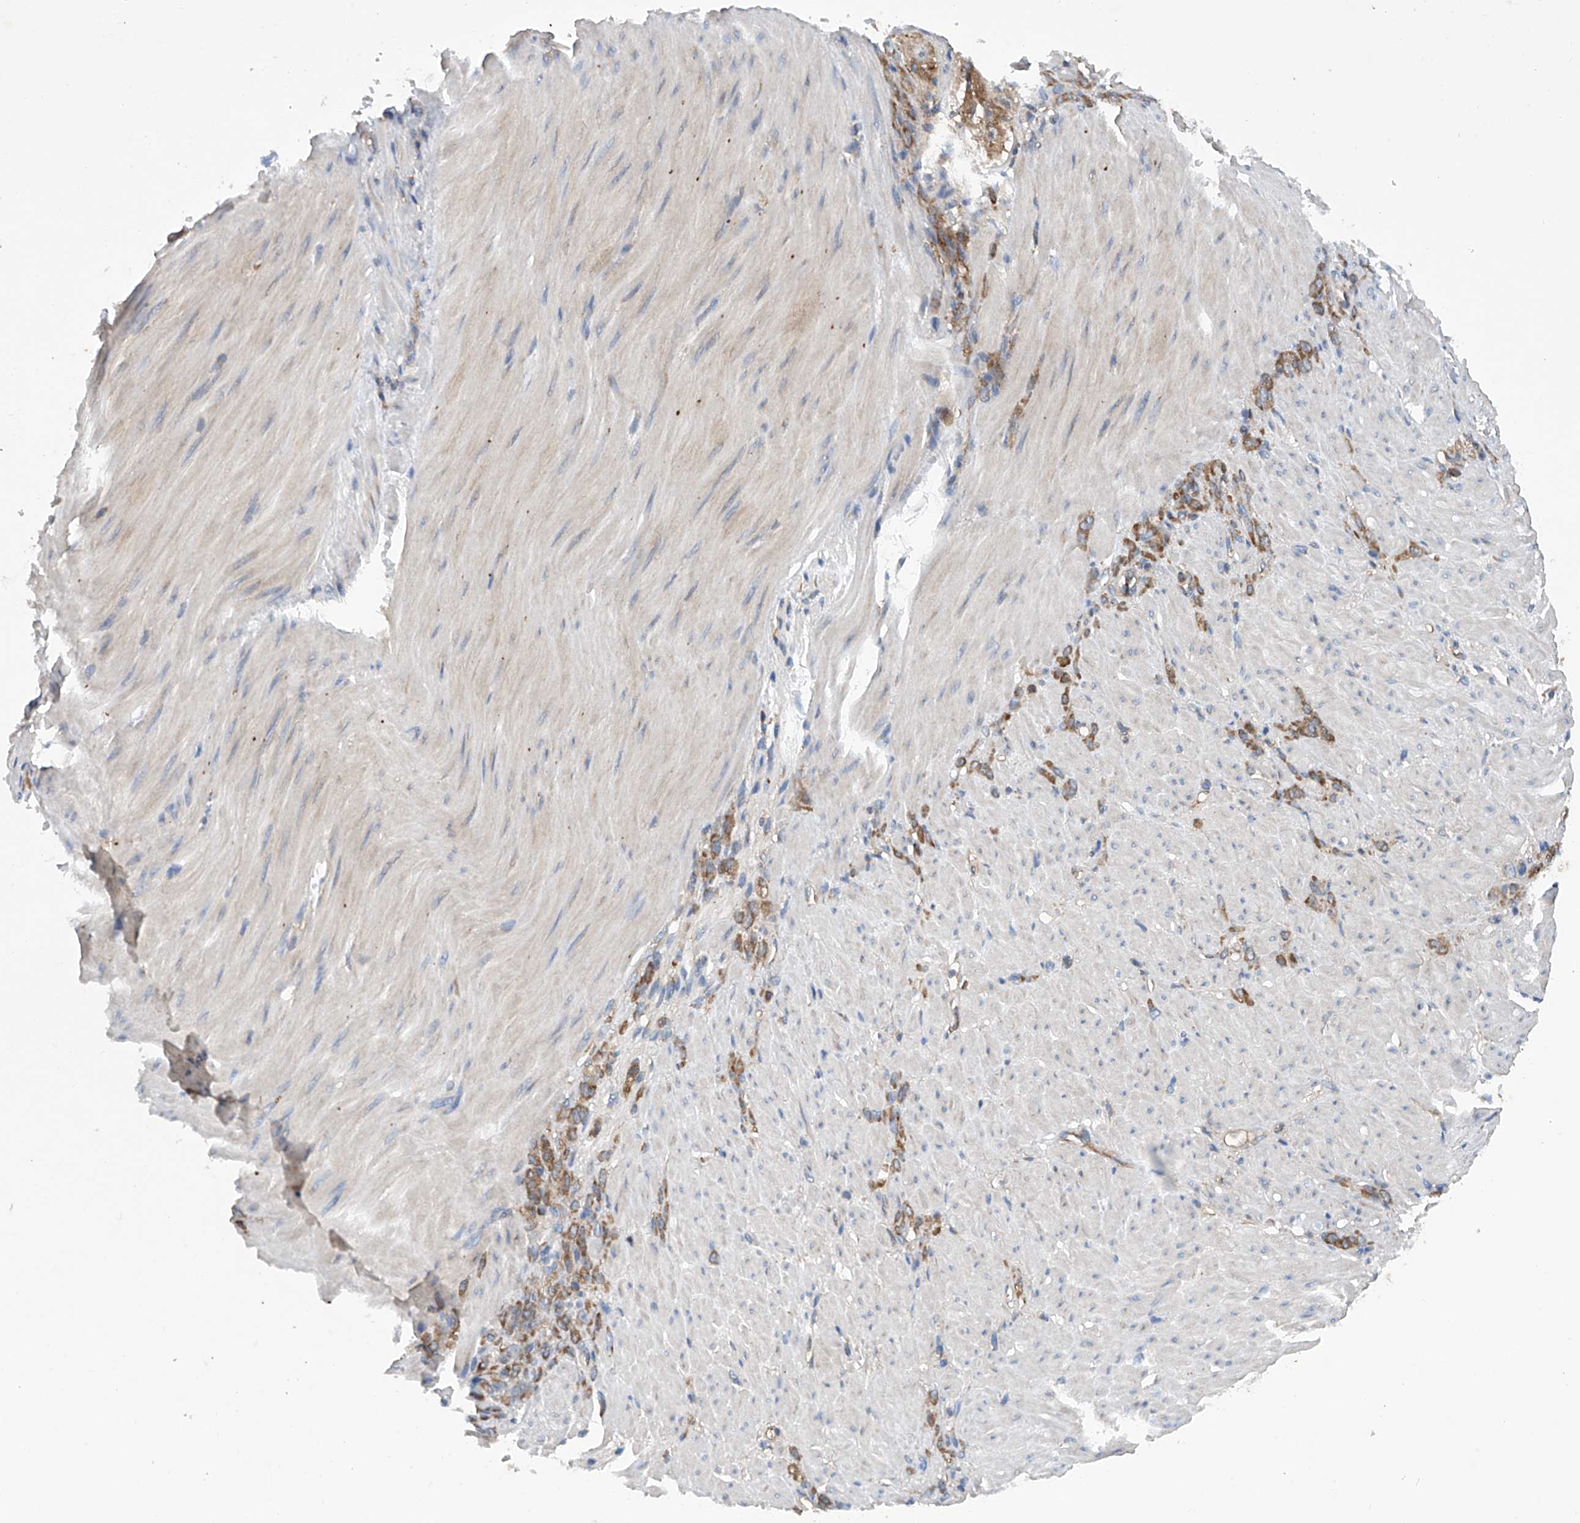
{"staining": {"intensity": "moderate", "quantity": ">75%", "location": "cytoplasmic/membranous"}, "tissue": "stomach cancer", "cell_type": "Tumor cells", "image_type": "cancer", "snomed": [{"axis": "morphology", "description": "Normal tissue, NOS"}, {"axis": "morphology", "description": "Adenocarcinoma, NOS"}, {"axis": "topography", "description": "Stomach"}], "caption": "About >75% of tumor cells in stomach adenocarcinoma demonstrate moderate cytoplasmic/membranous protein staining as visualized by brown immunohistochemical staining.", "gene": "ASCC3", "patient": {"sex": "male", "age": 82}}